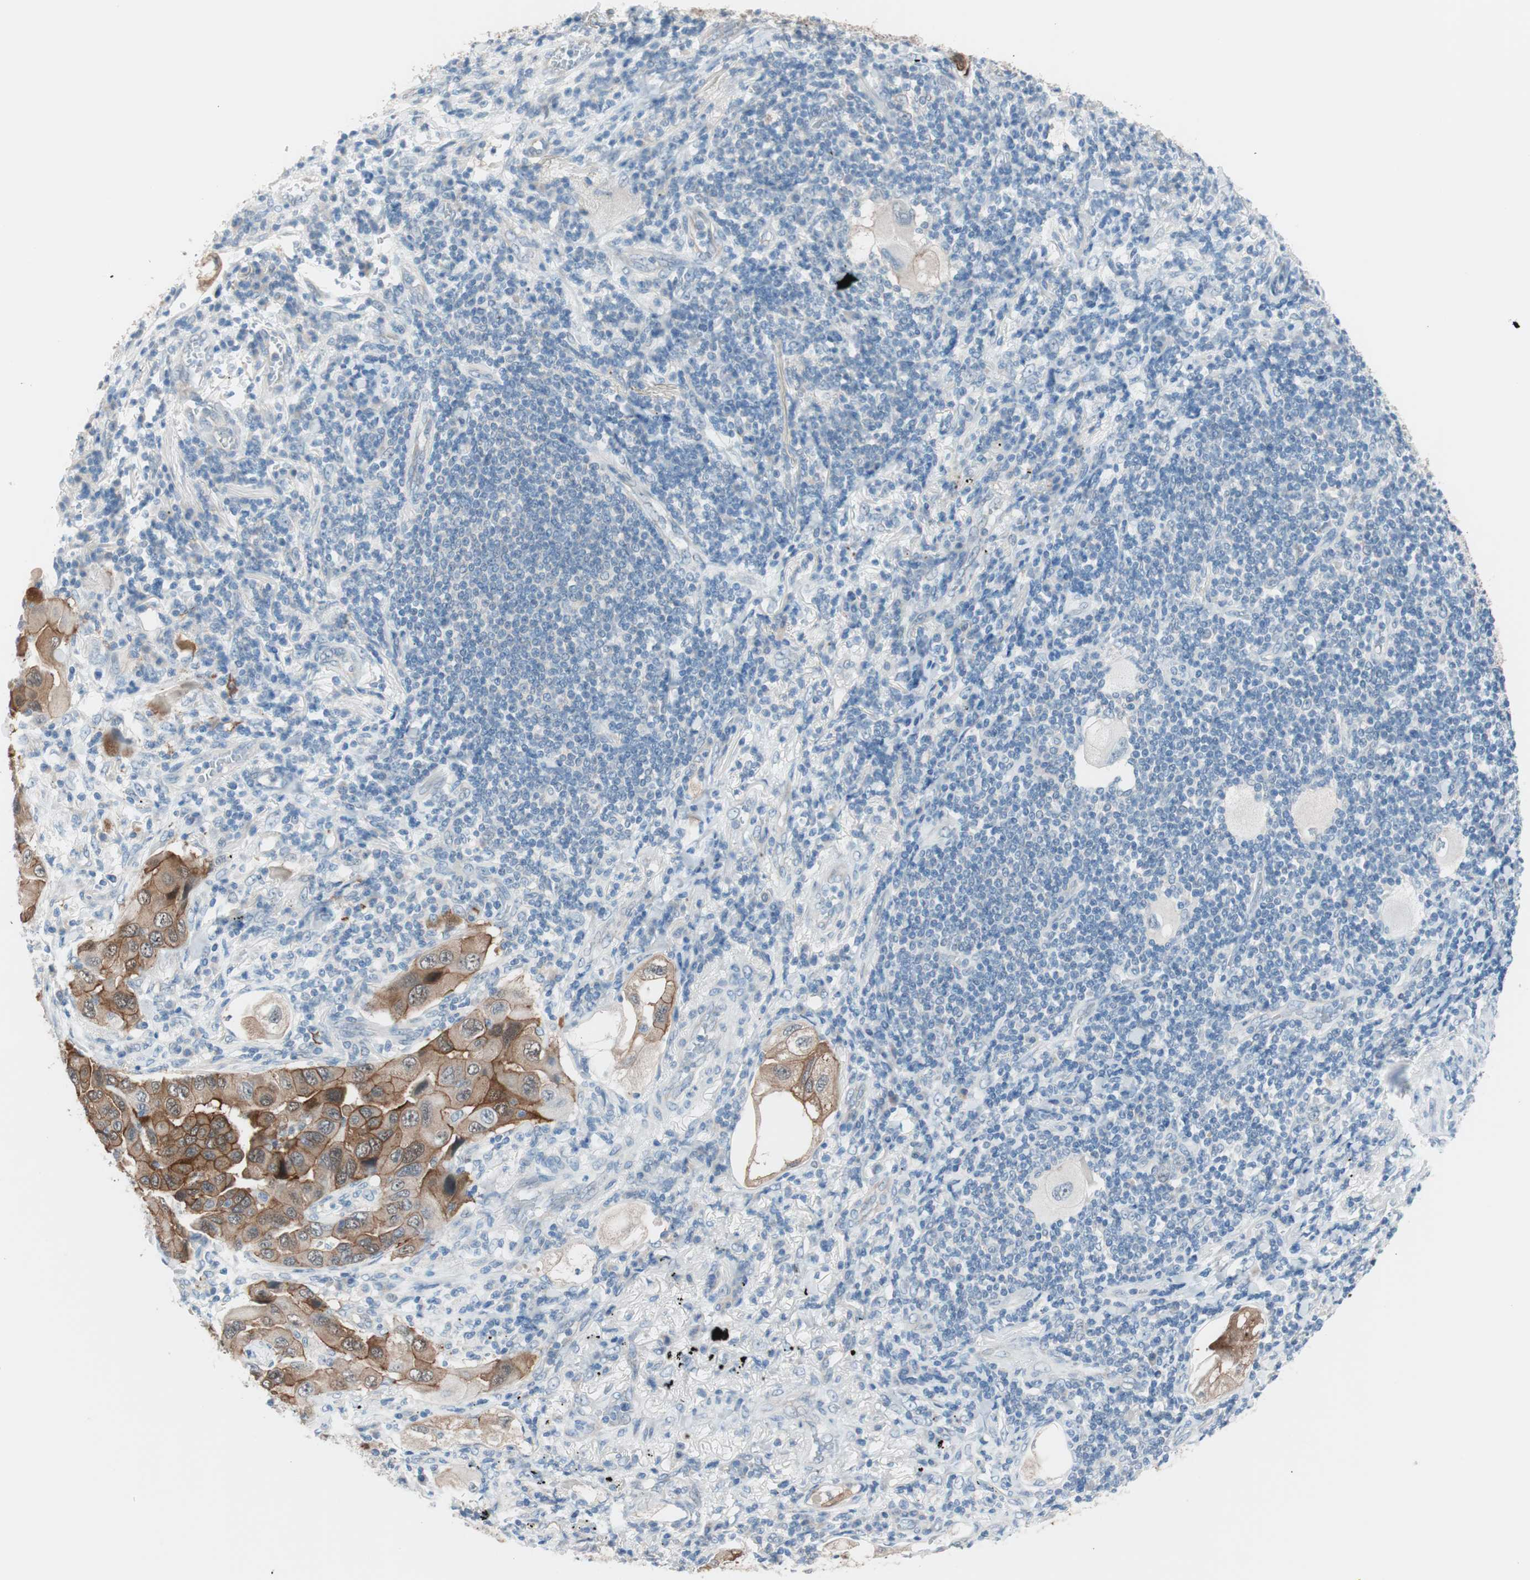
{"staining": {"intensity": "strong", "quantity": ">75%", "location": "cytoplasmic/membranous"}, "tissue": "lung cancer", "cell_type": "Tumor cells", "image_type": "cancer", "snomed": [{"axis": "morphology", "description": "Adenocarcinoma, NOS"}, {"axis": "topography", "description": "Lung"}], "caption": "Lung cancer stained with a brown dye shows strong cytoplasmic/membranous positive staining in about >75% of tumor cells.", "gene": "VIL1", "patient": {"sex": "female", "age": 65}}